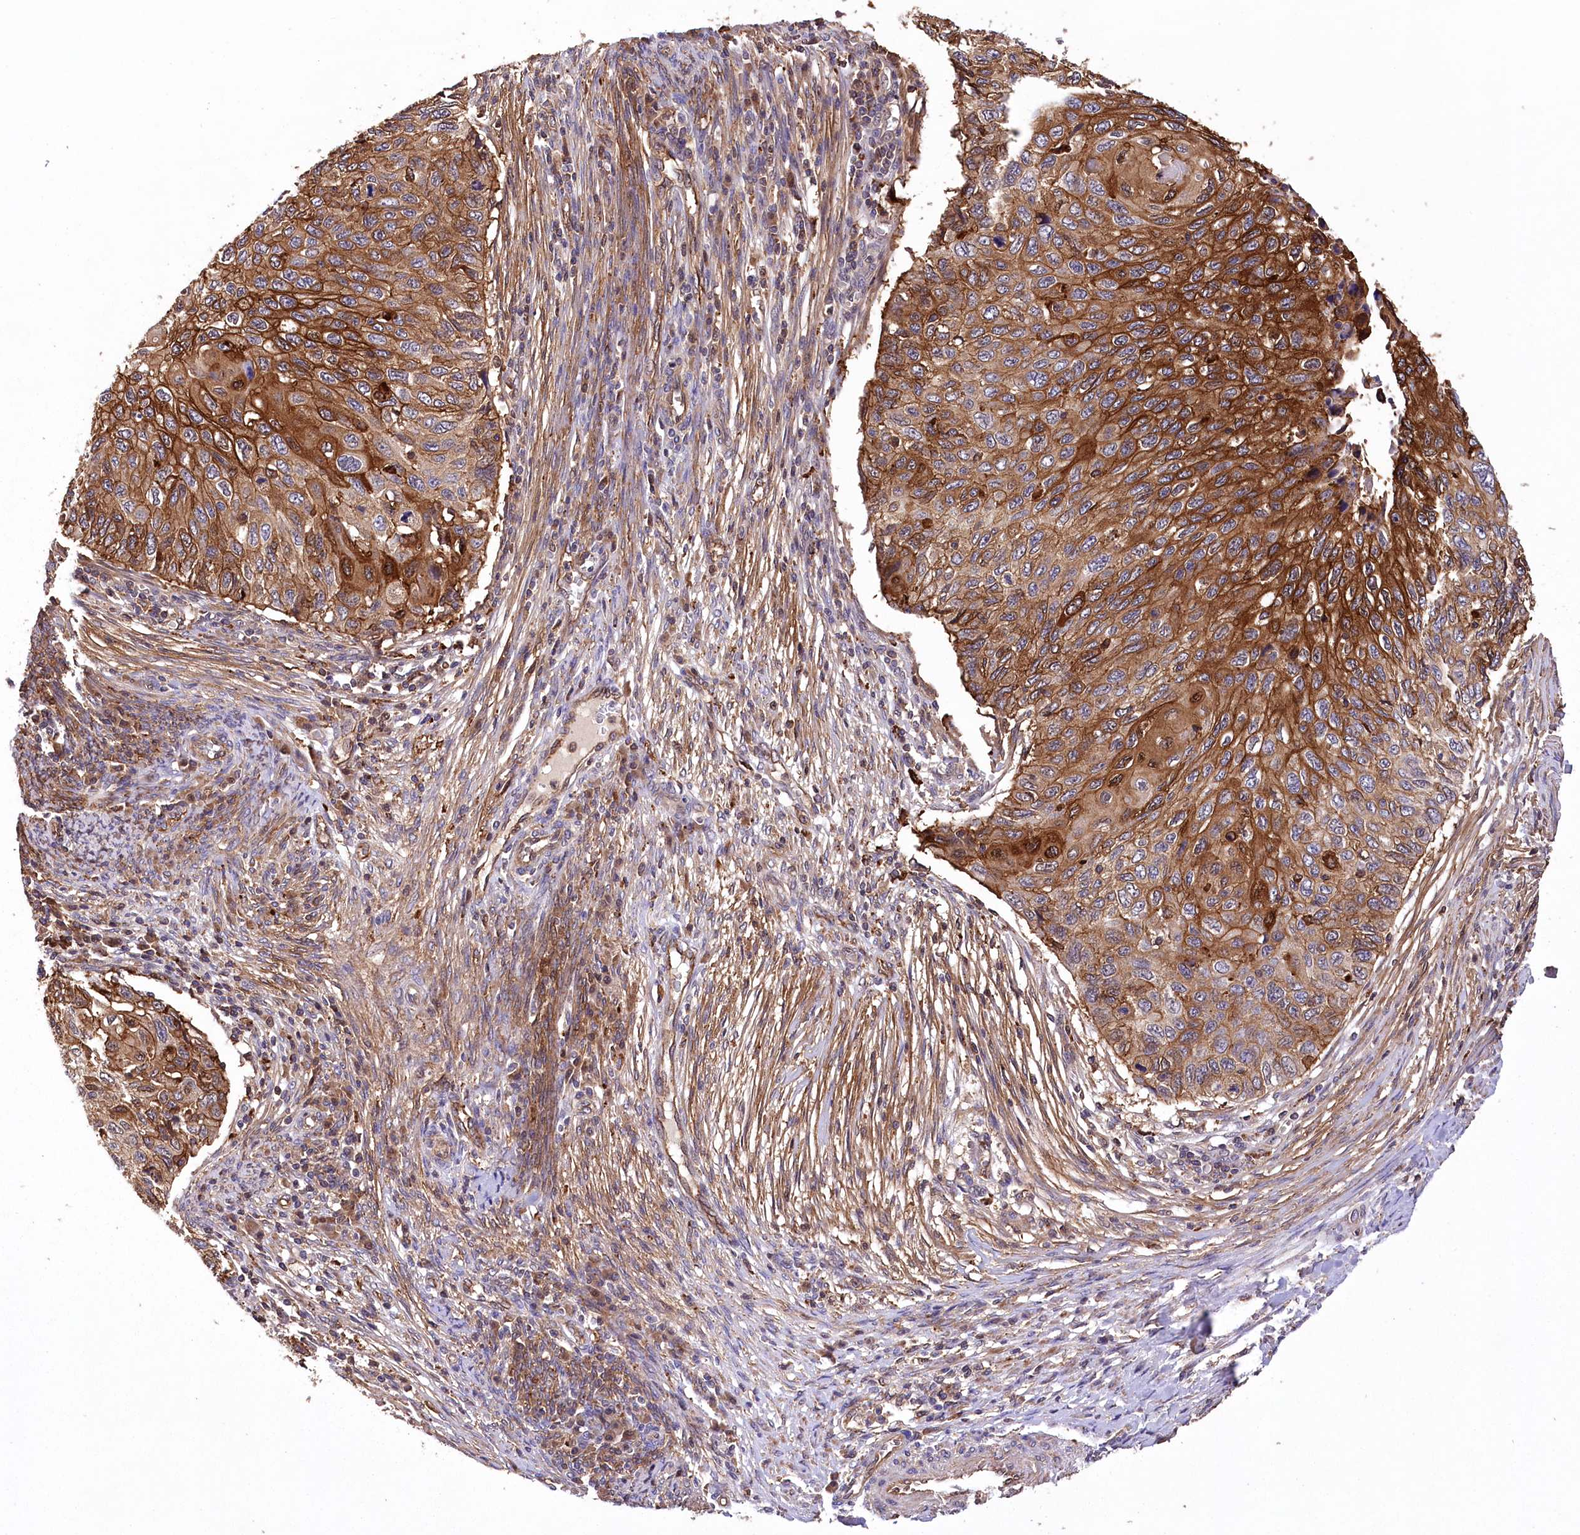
{"staining": {"intensity": "strong", "quantity": "25%-75%", "location": "cytoplasmic/membranous"}, "tissue": "cervical cancer", "cell_type": "Tumor cells", "image_type": "cancer", "snomed": [{"axis": "morphology", "description": "Squamous cell carcinoma, NOS"}, {"axis": "topography", "description": "Cervix"}], "caption": "Cervical cancer (squamous cell carcinoma) stained with immunohistochemistry (IHC) exhibits strong cytoplasmic/membranous staining in approximately 25%-75% of tumor cells. The staining was performed using DAB, with brown indicating positive protein expression. Nuclei are stained blue with hematoxylin.", "gene": "DPP3", "patient": {"sex": "female", "age": 70}}